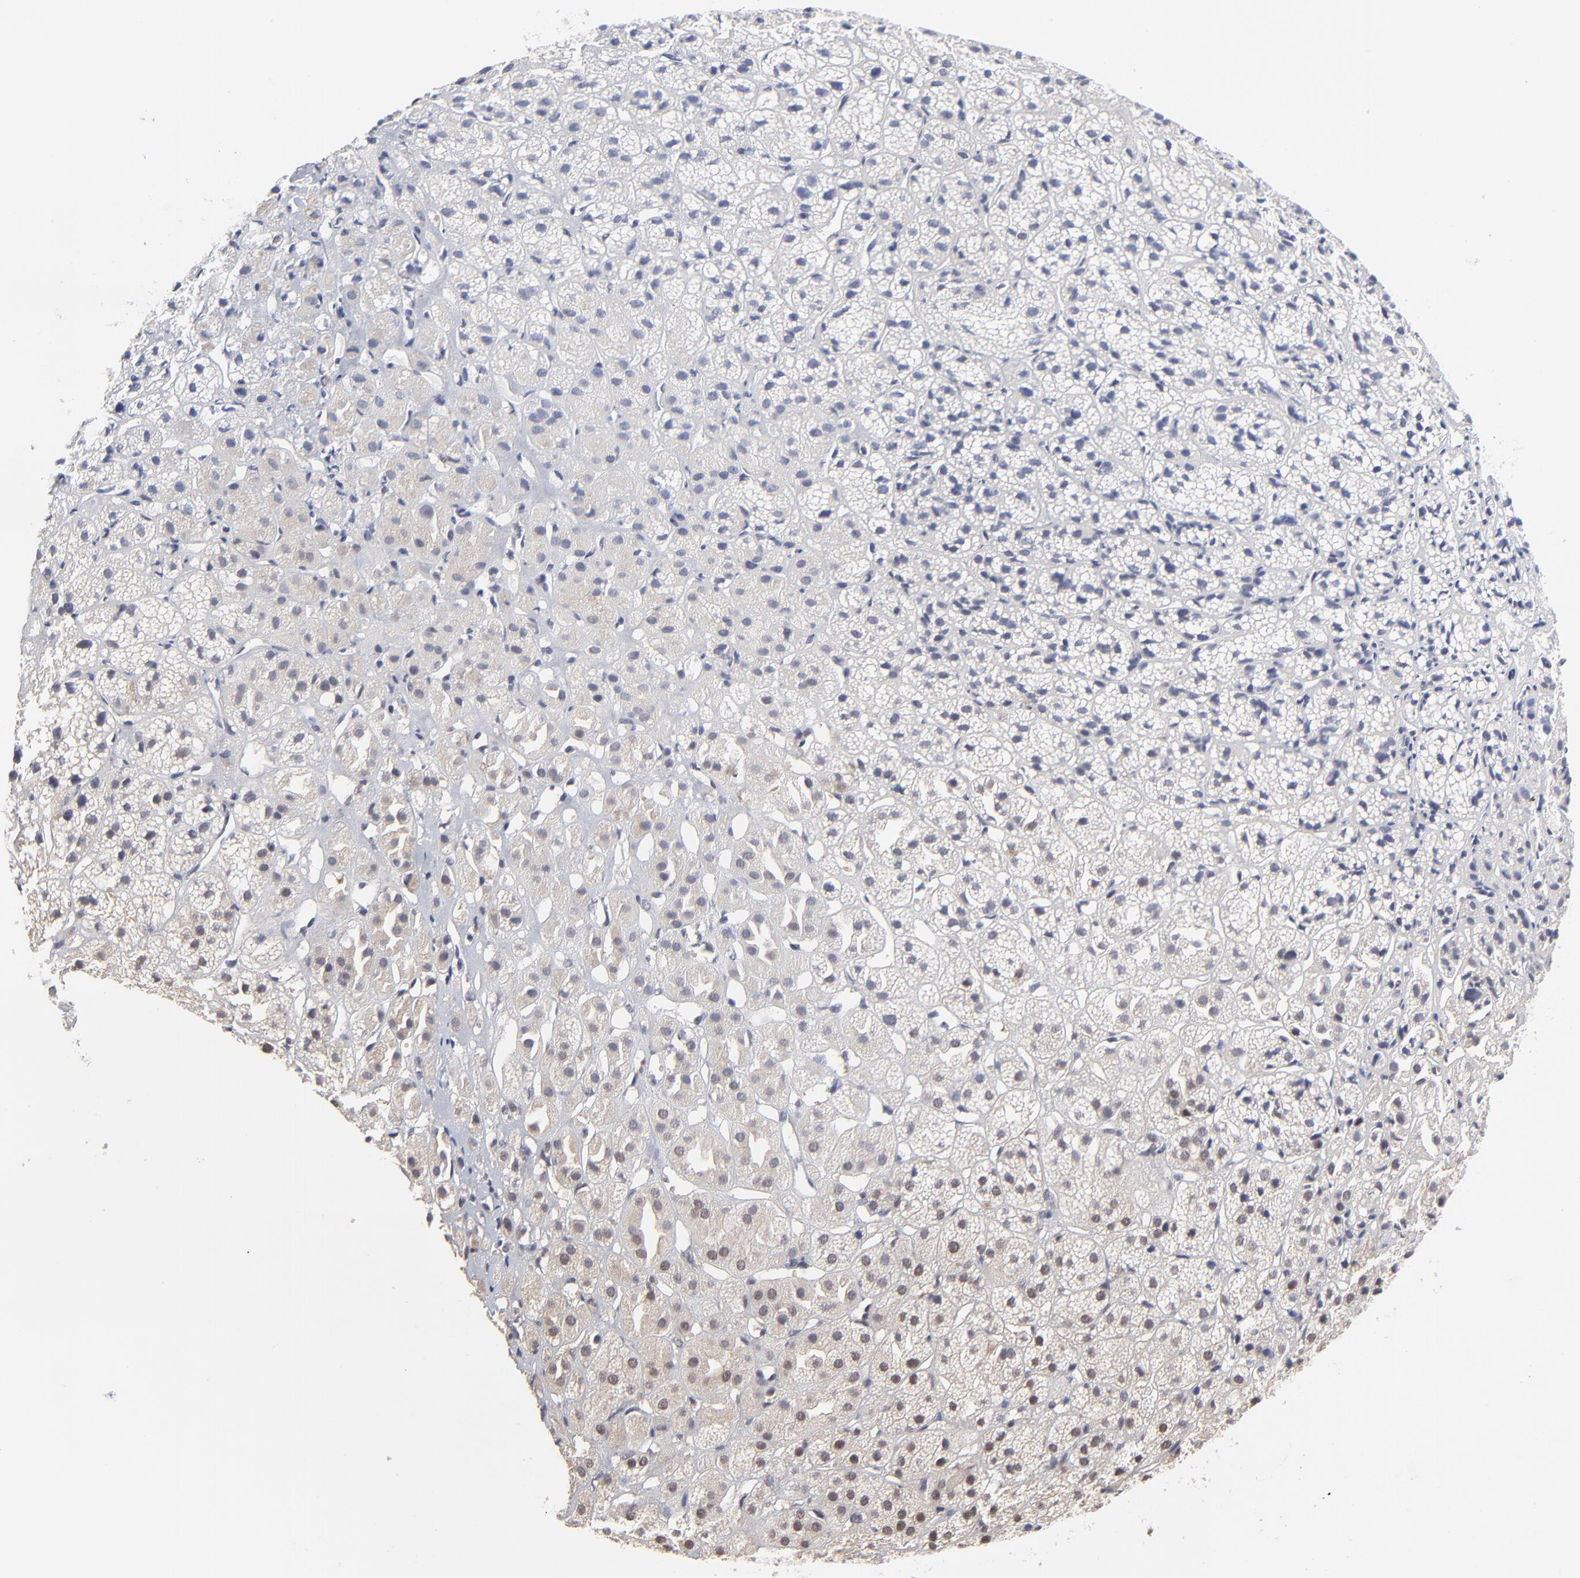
{"staining": {"intensity": "moderate", "quantity": ">75%", "location": "cytoplasmic/membranous,nuclear"}, "tissue": "adrenal gland", "cell_type": "Glandular cells", "image_type": "normal", "snomed": [{"axis": "morphology", "description": "Normal tissue, NOS"}, {"axis": "topography", "description": "Adrenal gland"}], "caption": "Moderate cytoplasmic/membranous,nuclear protein staining is appreciated in approximately >75% of glandular cells in adrenal gland. The staining was performed using DAB (3,3'-diaminobenzidine) to visualize the protein expression in brown, while the nuclei were stained in blue with hematoxylin (Magnification: 20x).", "gene": "DSN1", "patient": {"sex": "female", "age": 71}}